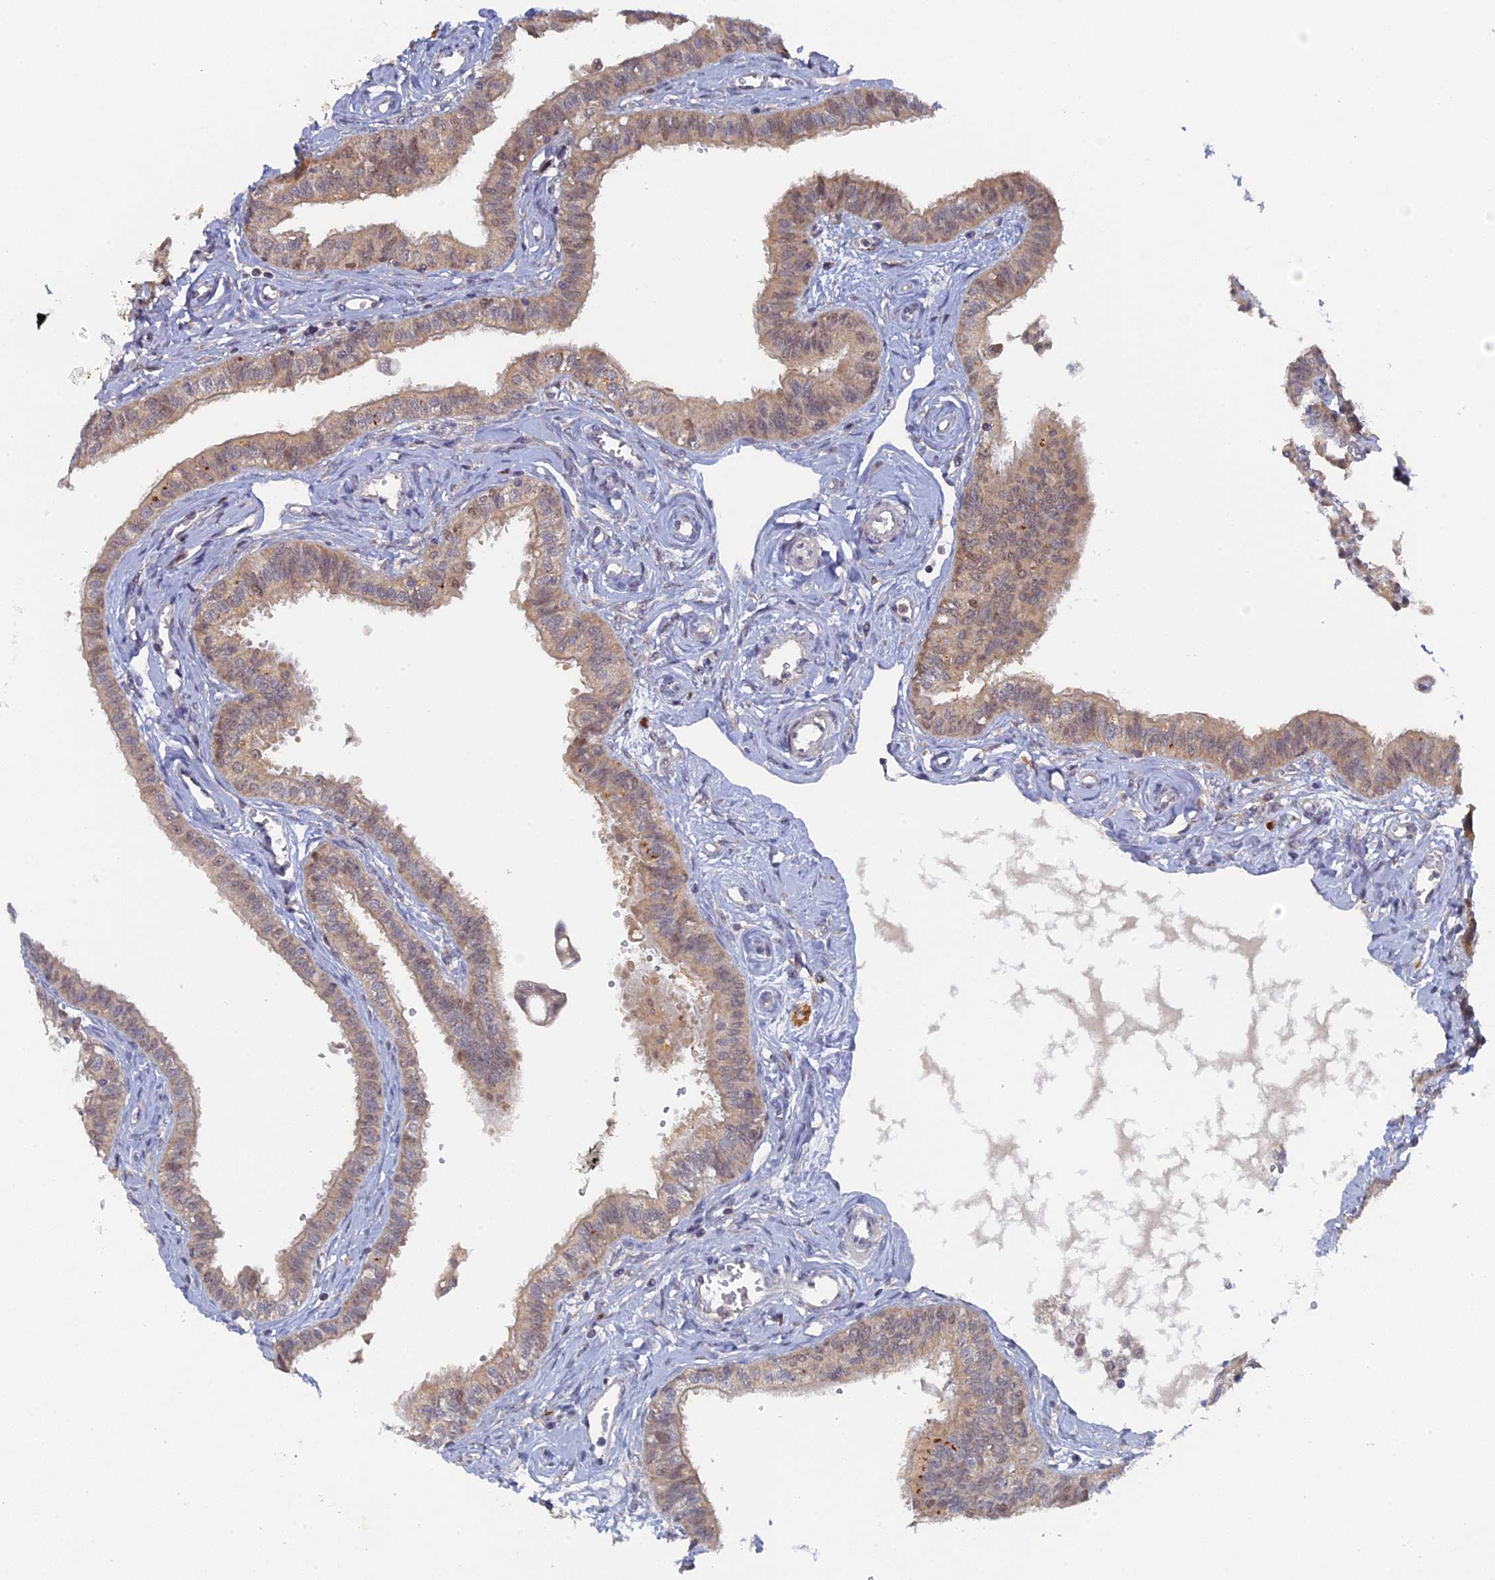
{"staining": {"intensity": "moderate", "quantity": ">75%", "location": "cytoplasmic/membranous,nuclear"}, "tissue": "fallopian tube", "cell_type": "Glandular cells", "image_type": "normal", "snomed": [{"axis": "morphology", "description": "Normal tissue, NOS"}, {"axis": "morphology", "description": "Carcinoma, NOS"}, {"axis": "topography", "description": "Fallopian tube"}, {"axis": "topography", "description": "Ovary"}], "caption": "Brown immunohistochemical staining in unremarkable fallopian tube displays moderate cytoplasmic/membranous,nuclear staining in approximately >75% of glandular cells. Immunohistochemistry (ihc) stains the protein in brown and the nuclei are stained blue.", "gene": "MIGA2", "patient": {"sex": "female", "age": 59}}